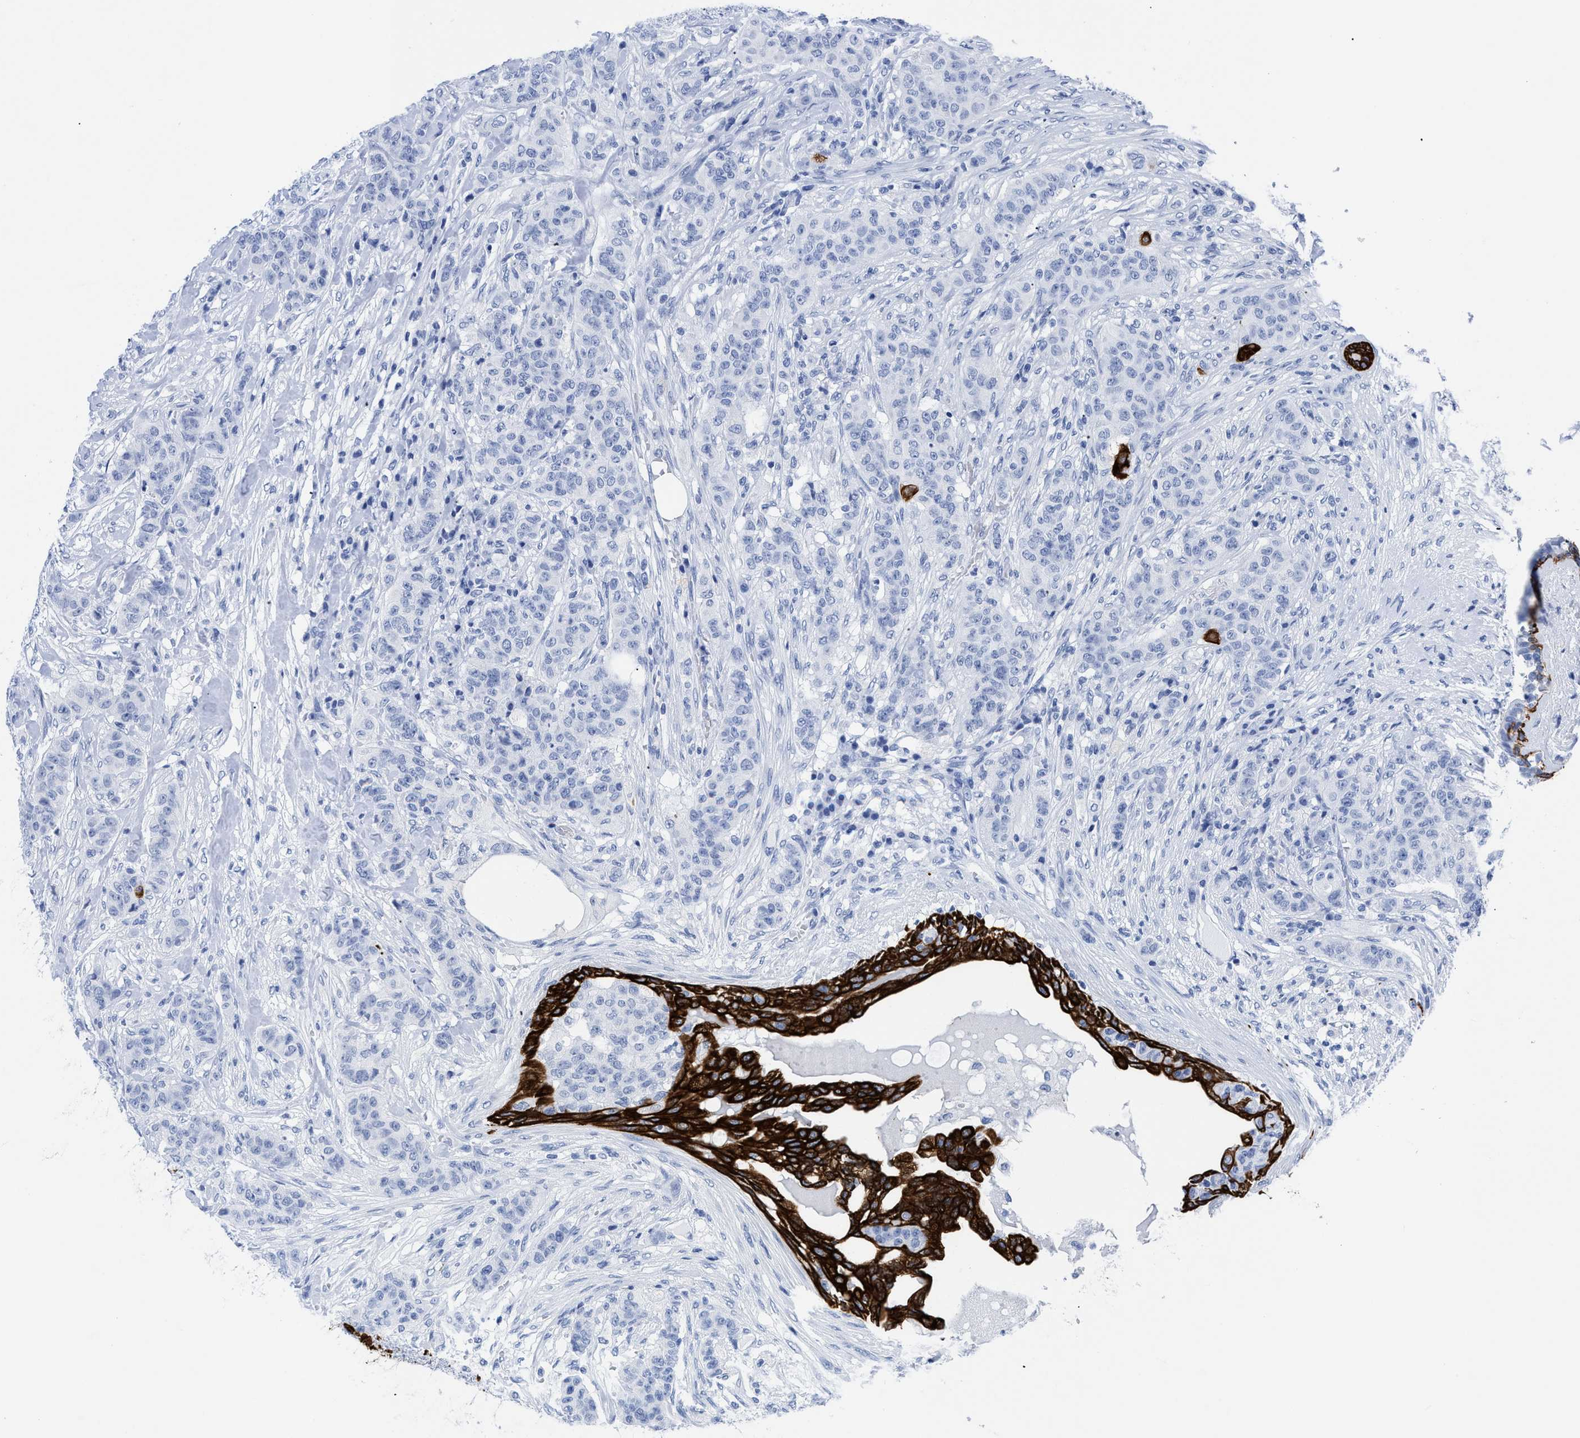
{"staining": {"intensity": "negative", "quantity": "none", "location": "none"}, "tissue": "breast cancer", "cell_type": "Tumor cells", "image_type": "cancer", "snomed": [{"axis": "morphology", "description": "Normal tissue, NOS"}, {"axis": "morphology", "description": "Duct carcinoma"}, {"axis": "topography", "description": "Breast"}], "caption": "High power microscopy image of an immunohistochemistry image of breast cancer (infiltrating ductal carcinoma), revealing no significant staining in tumor cells.", "gene": "DUSP26", "patient": {"sex": "female", "age": 40}}